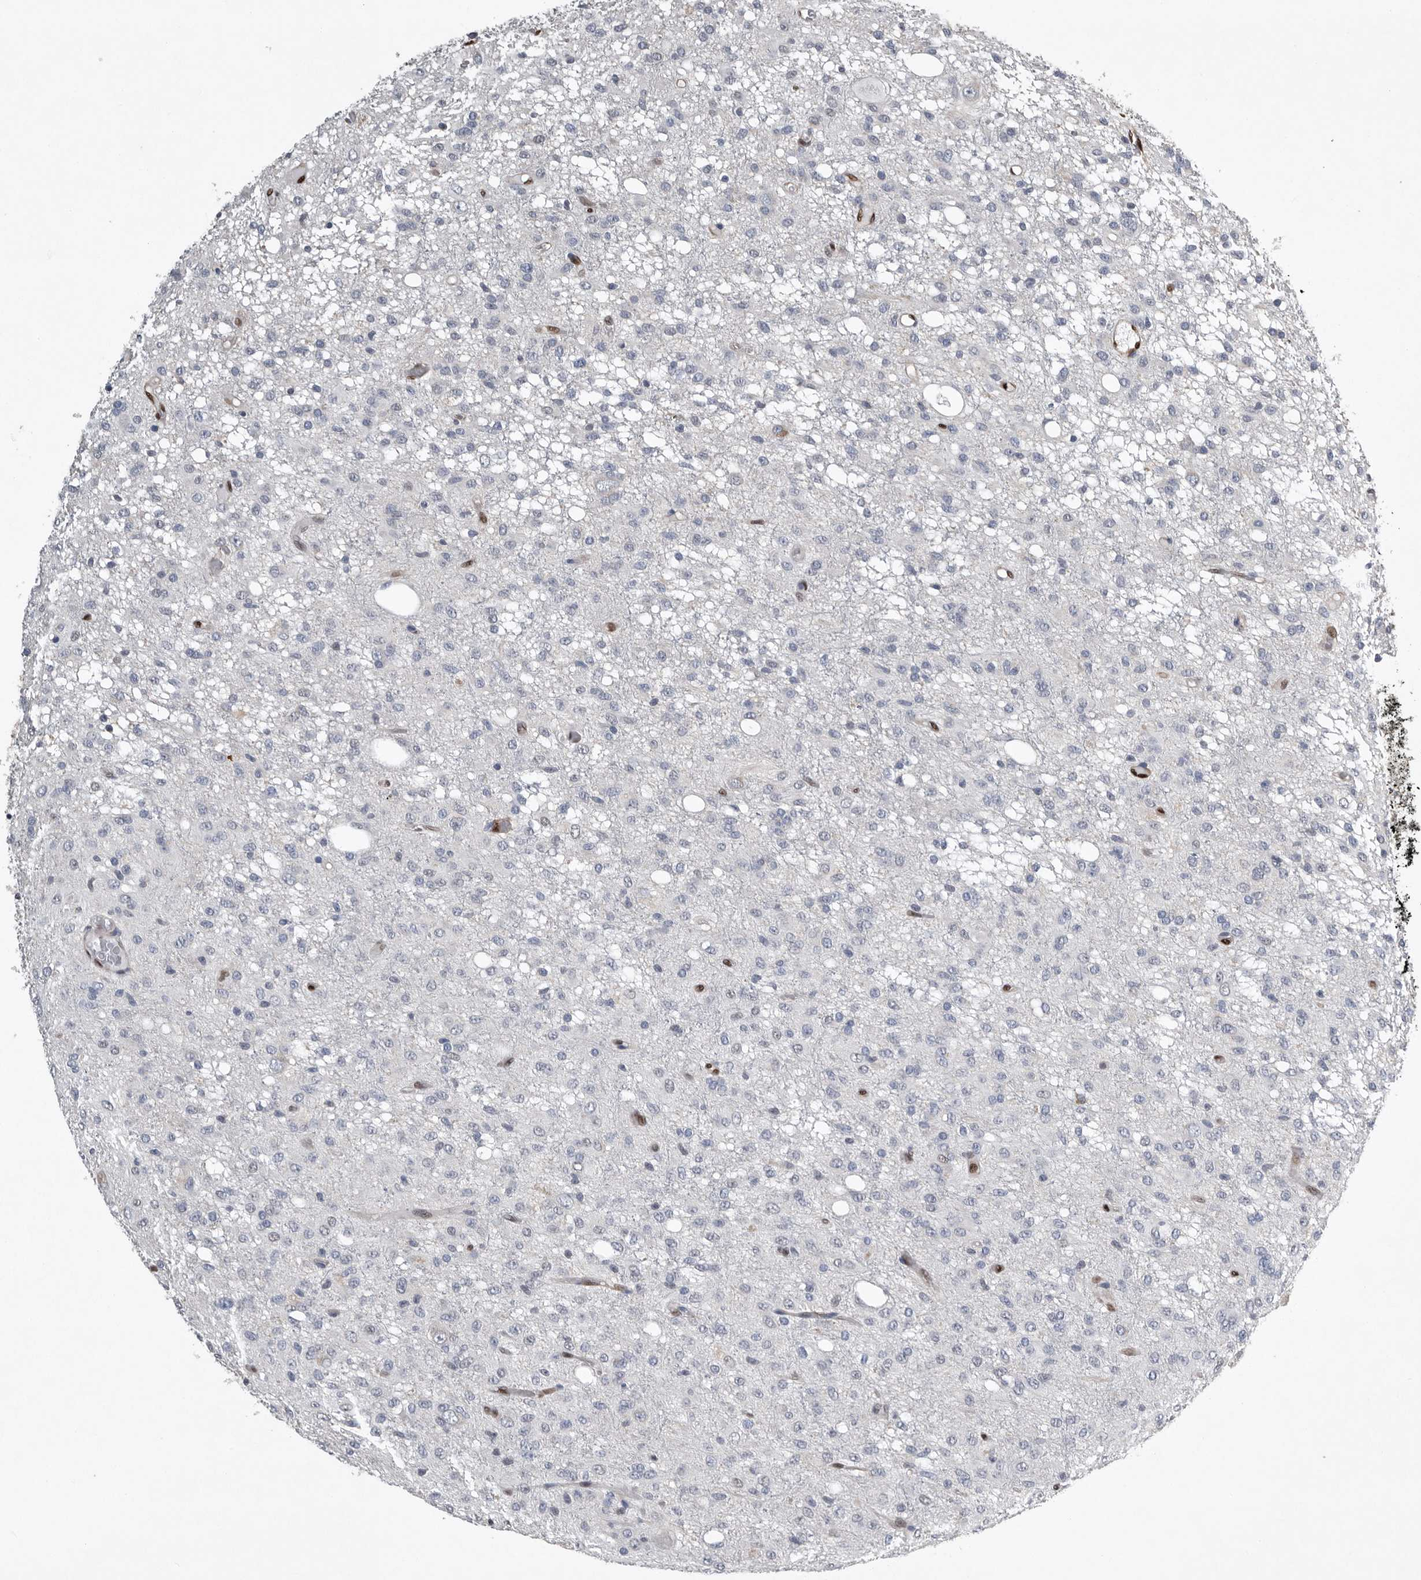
{"staining": {"intensity": "negative", "quantity": "none", "location": "none"}, "tissue": "glioma", "cell_type": "Tumor cells", "image_type": "cancer", "snomed": [{"axis": "morphology", "description": "Glioma, malignant, High grade"}, {"axis": "topography", "description": "Brain"}], "caption": "Tumor cells show no significant protein staining in high-grade glioma (malignant).", "gene": "PDCD4", "patient": {"sex": "female", "age": 59}}